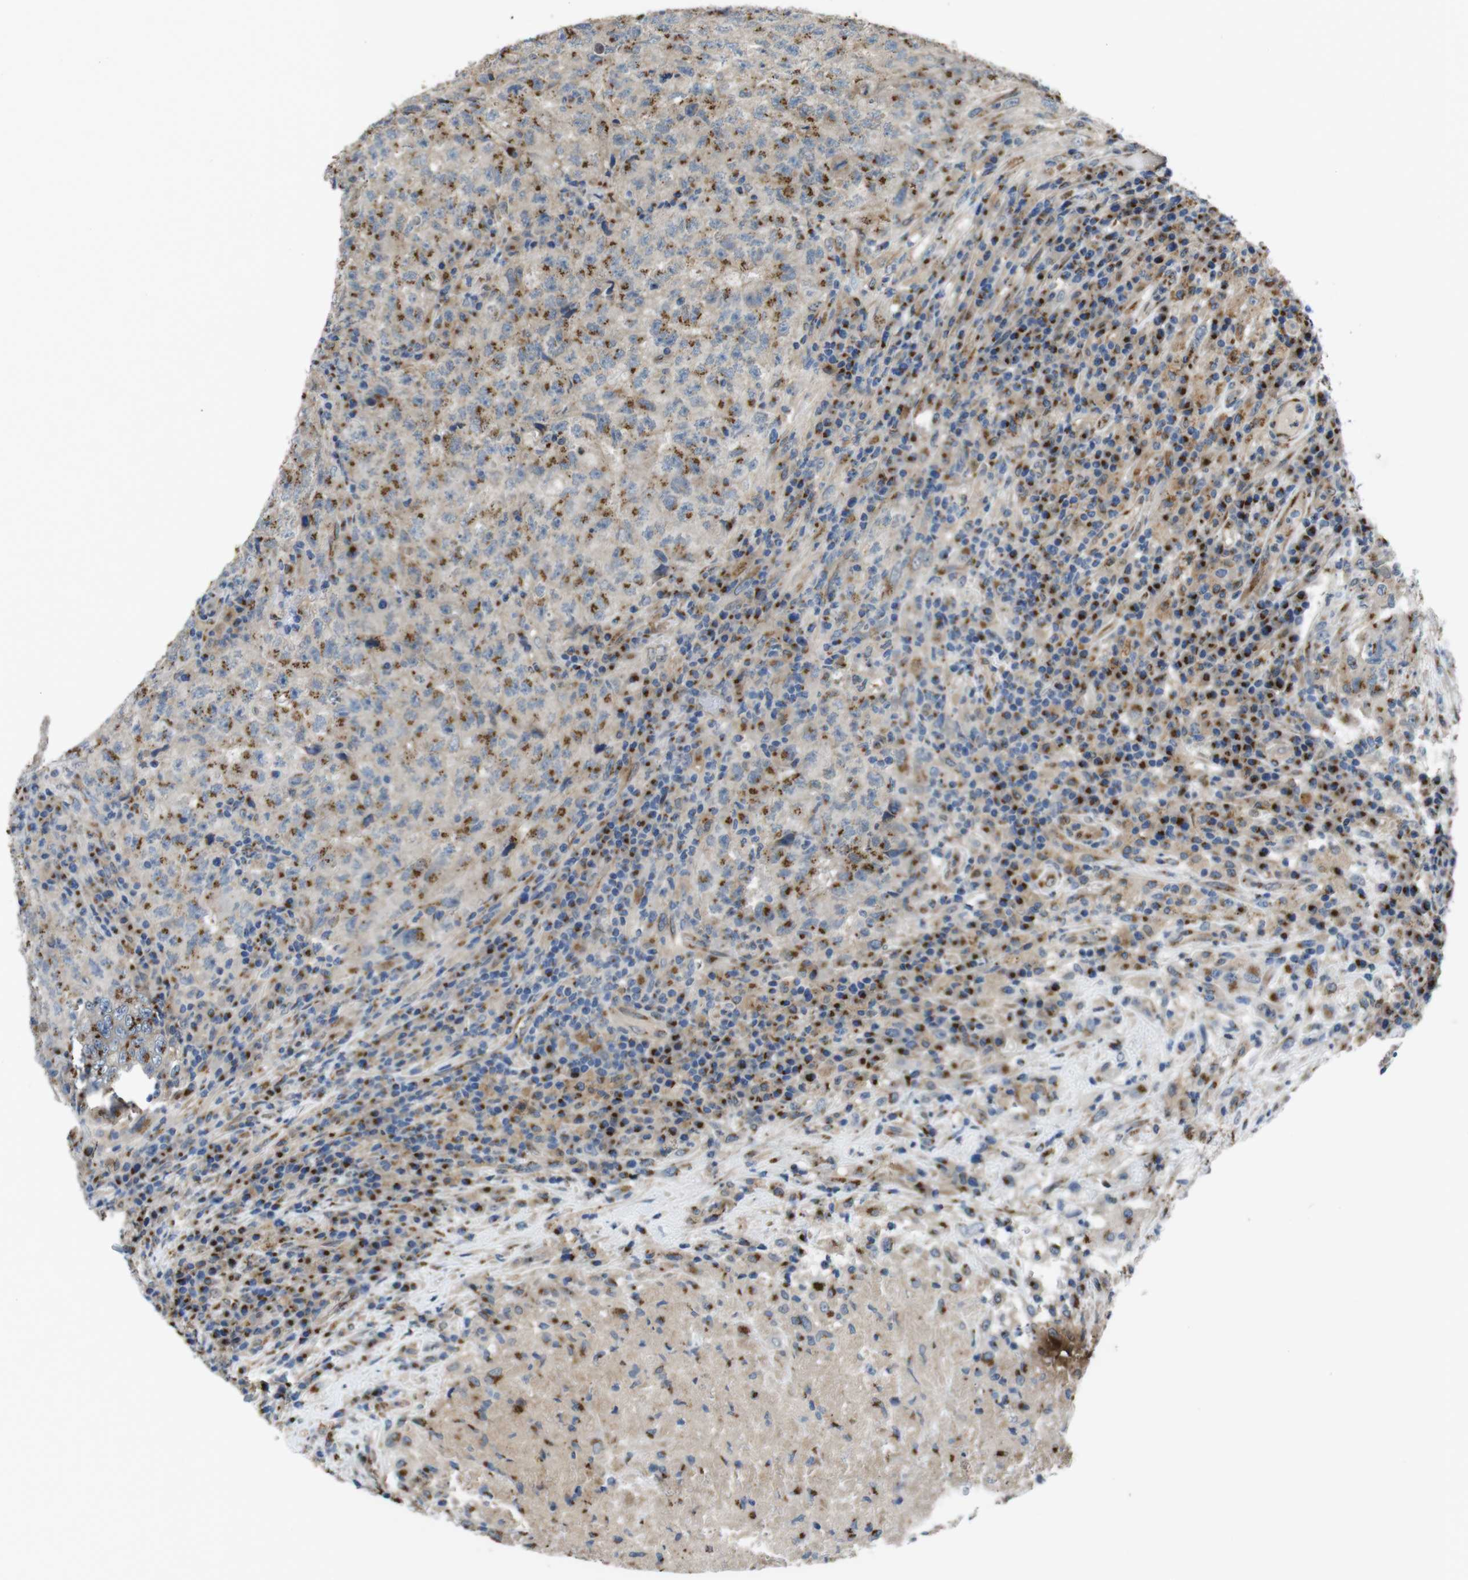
{"staining": {"intensity": "weak", "quantity": ">75%", "location": "cytoplasmic/membranous"}, "tissue": "testis cancer", "cell_type": "Tumor cells", "image_type": "cancer", "snomed": [{"axis": "morphology", "description": "Necrosis, NOS"}, {"axis": "morphology", "description": "Carcinoma, Embryonal, NOS"}, {"axis": "topography", "description": "Testis"}], "caption": "IHC micrograph of neoplastic tissue: human testis embryonal carcinoma stained using immunohistochemistry demonstrates low levels of weak protein expression localized specifically in the cytoplasmic/membranous of tumor cells, appearing as a cytoplasmic/membranous brown color.", "gene": "RAB6A", "patient": {"sex": "male", "age": 19}}